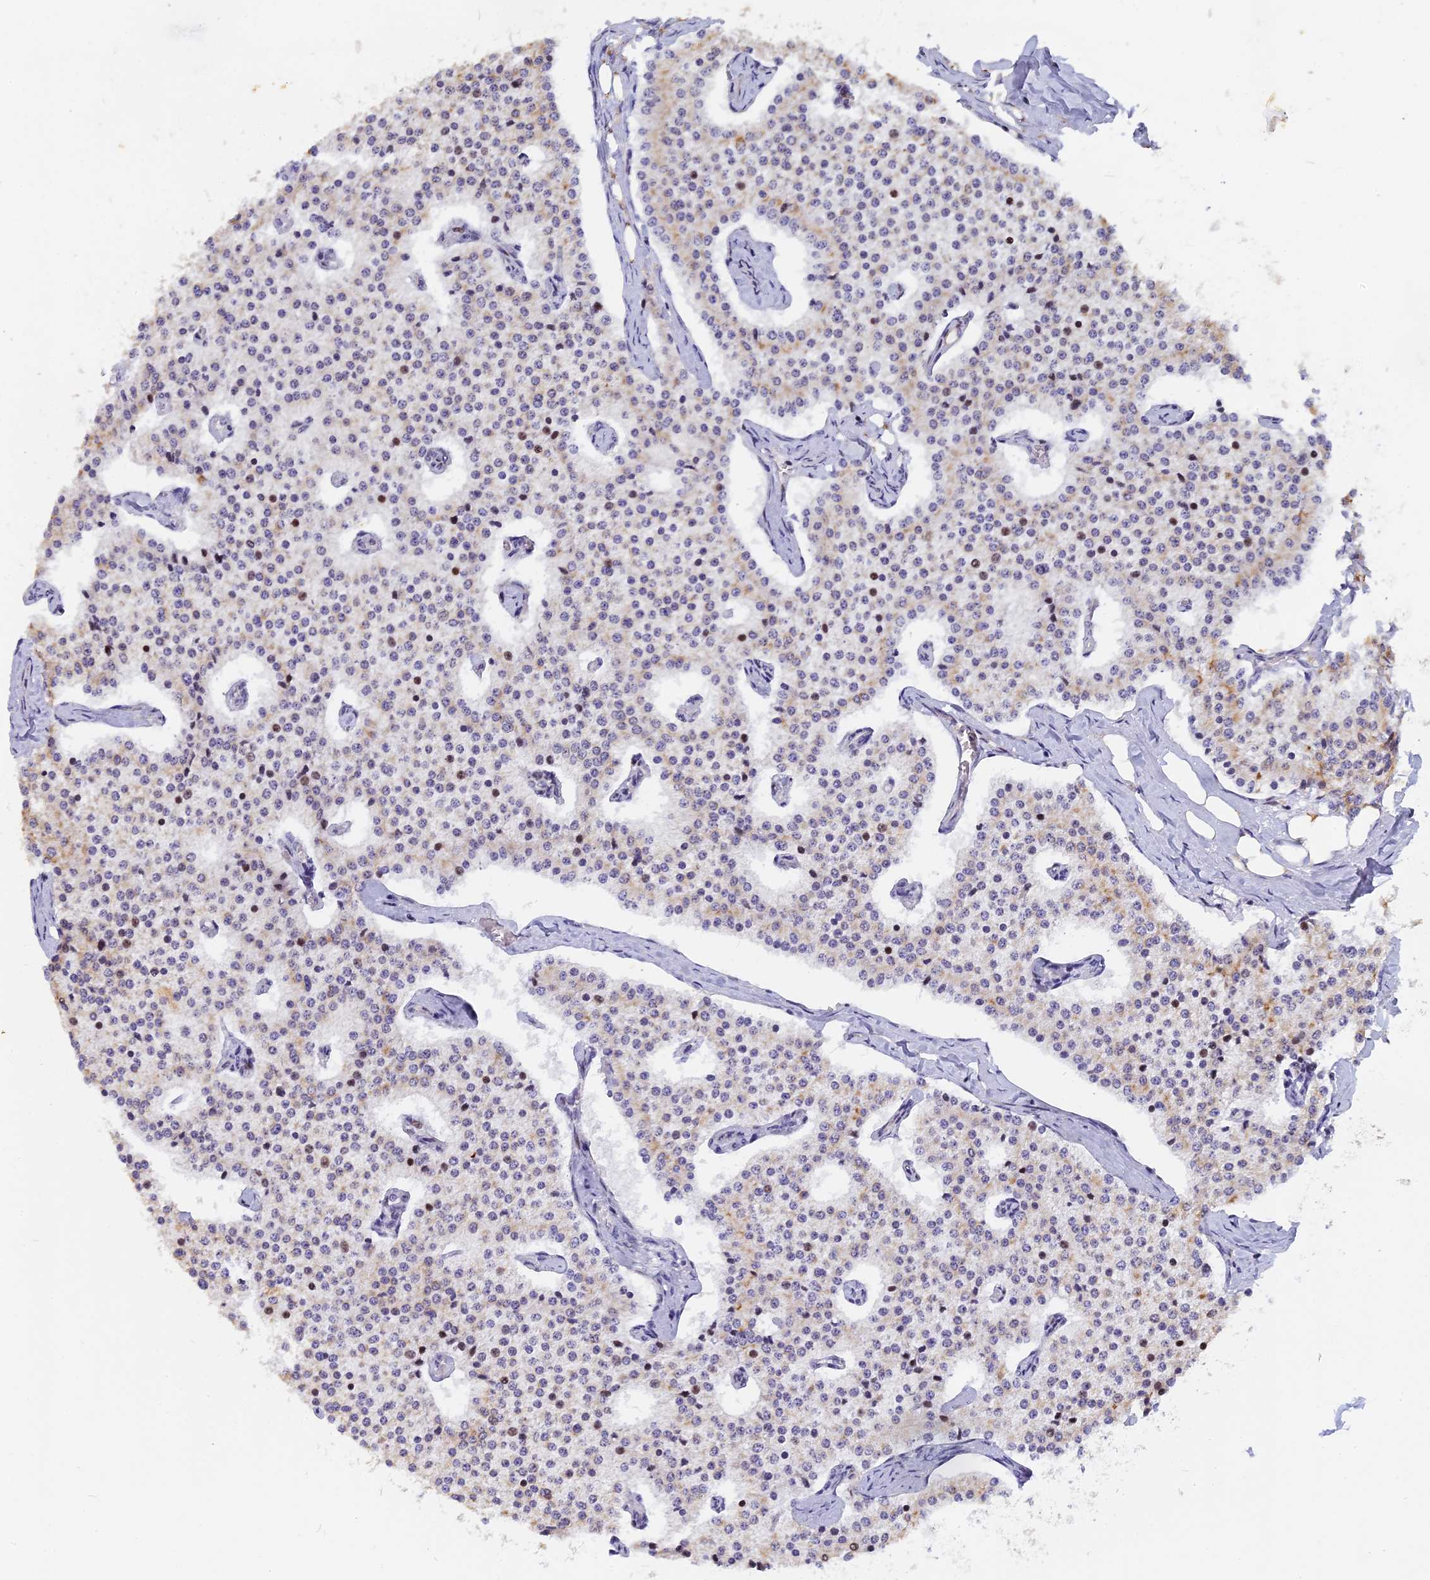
{"staining": {"intensity": "weak", "quantity": "<25%", "location": "cytoplasmic/membranous"}, "tissue": "carcinoid", "cell_type": "Tumor cells", "image_type": "cancer", "snomed": [{"axis": "morphology", "description": "Carcinoid, malignant, NOS"}, {"axis": "topography", "description": "Colon"}], "caption": "This is an immunohistochemistry (IHC) photomicrograph of human malignant carcinoid. There is no positivity in tumor cells.", "gene": "ANKRD34B", "patient": {"sex": "female", "age": 52}}